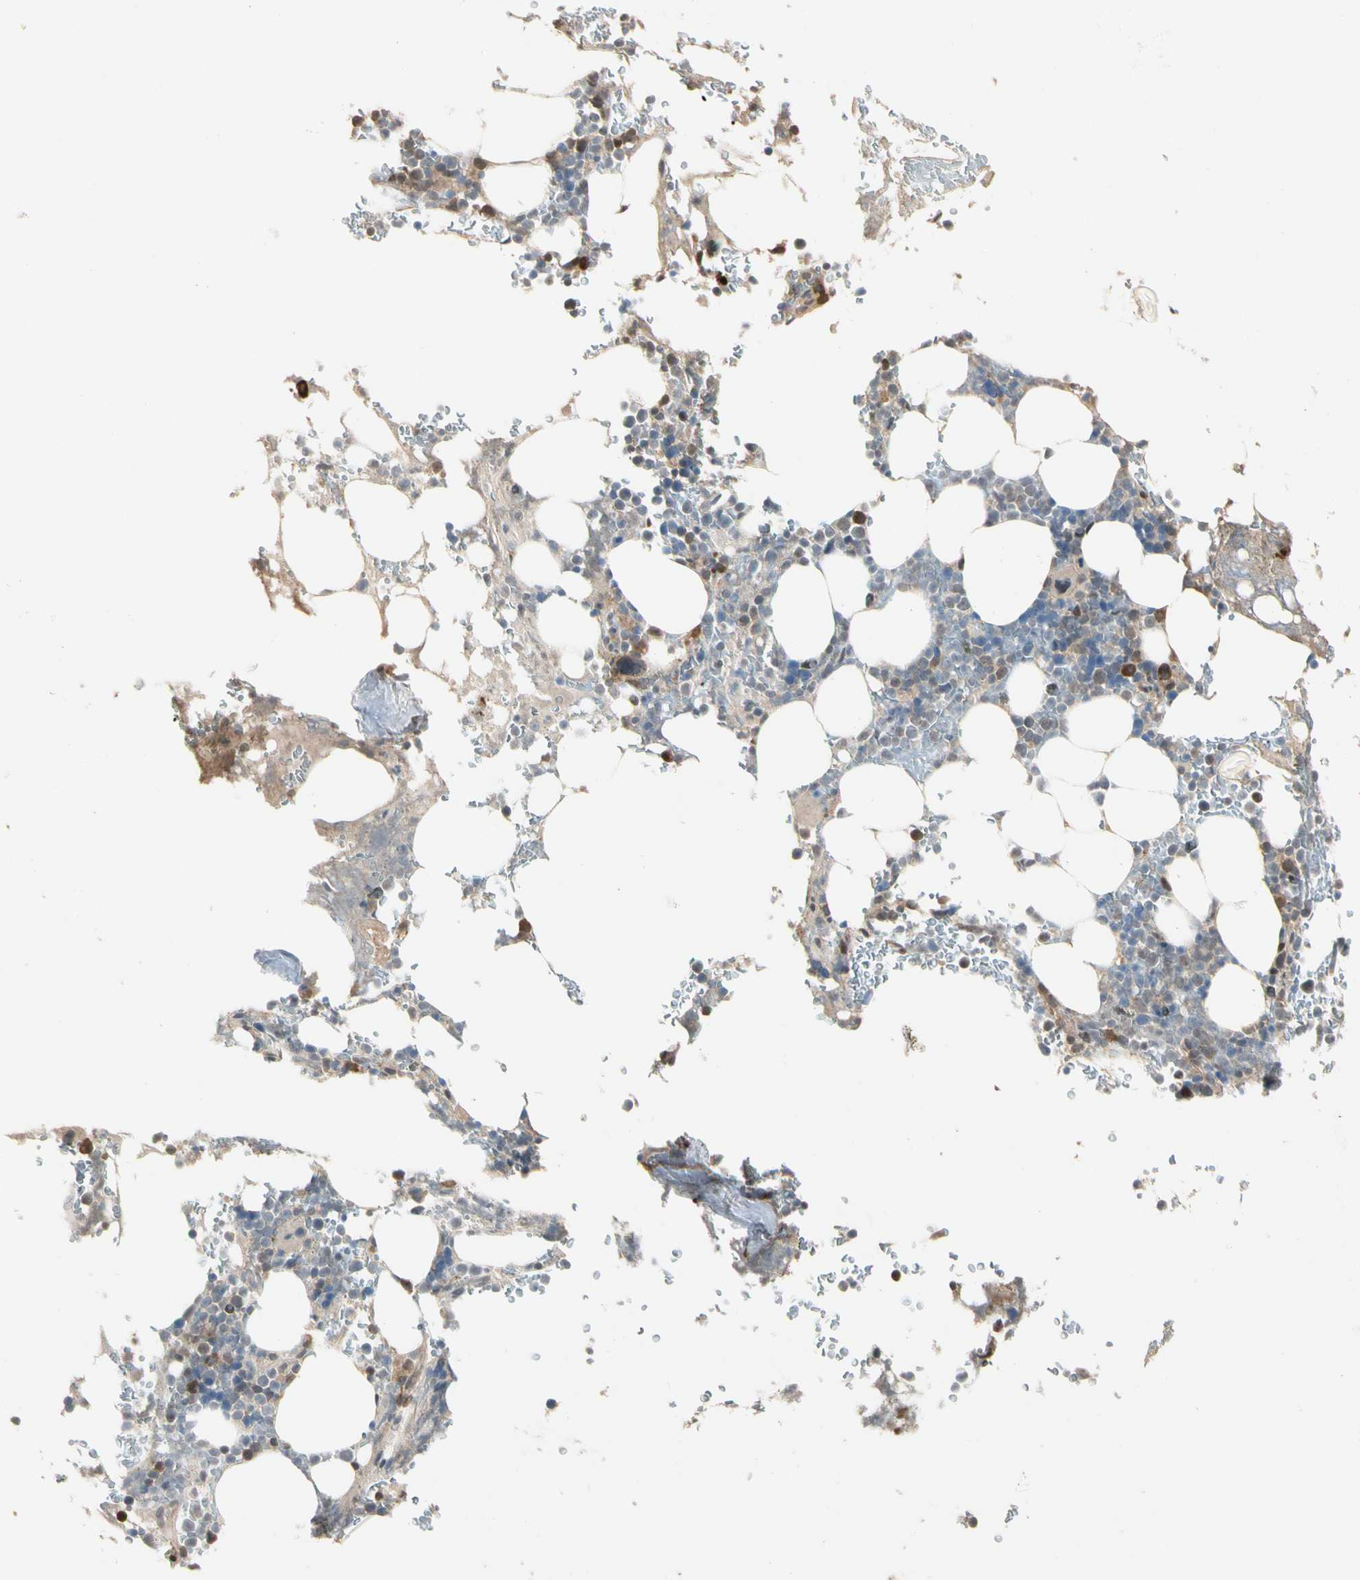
{"staining": {"intensity": "moderate", "quantity": "25%-75%", "location": "cytoplasmic/membranous"}, "tissue": "bone marrow", "cell_type": "Hematopoietic cells", "image_type": "normal", "snomed": [{"axis": "morphology", "description": "Normal tissue, NOS"}, {"axis": "topography", "description": "Bone marrow"}], "caption": "Moderate cytoplasmic/membranous protein expression is appreciated in about 25%-75% of hematopoietic cells in bone marrow. (DAB IHC, brown staining for protein, blue staining for nuclei).", "gene": "ATG4C", "patient": {"sex": "female", "age": 73}}